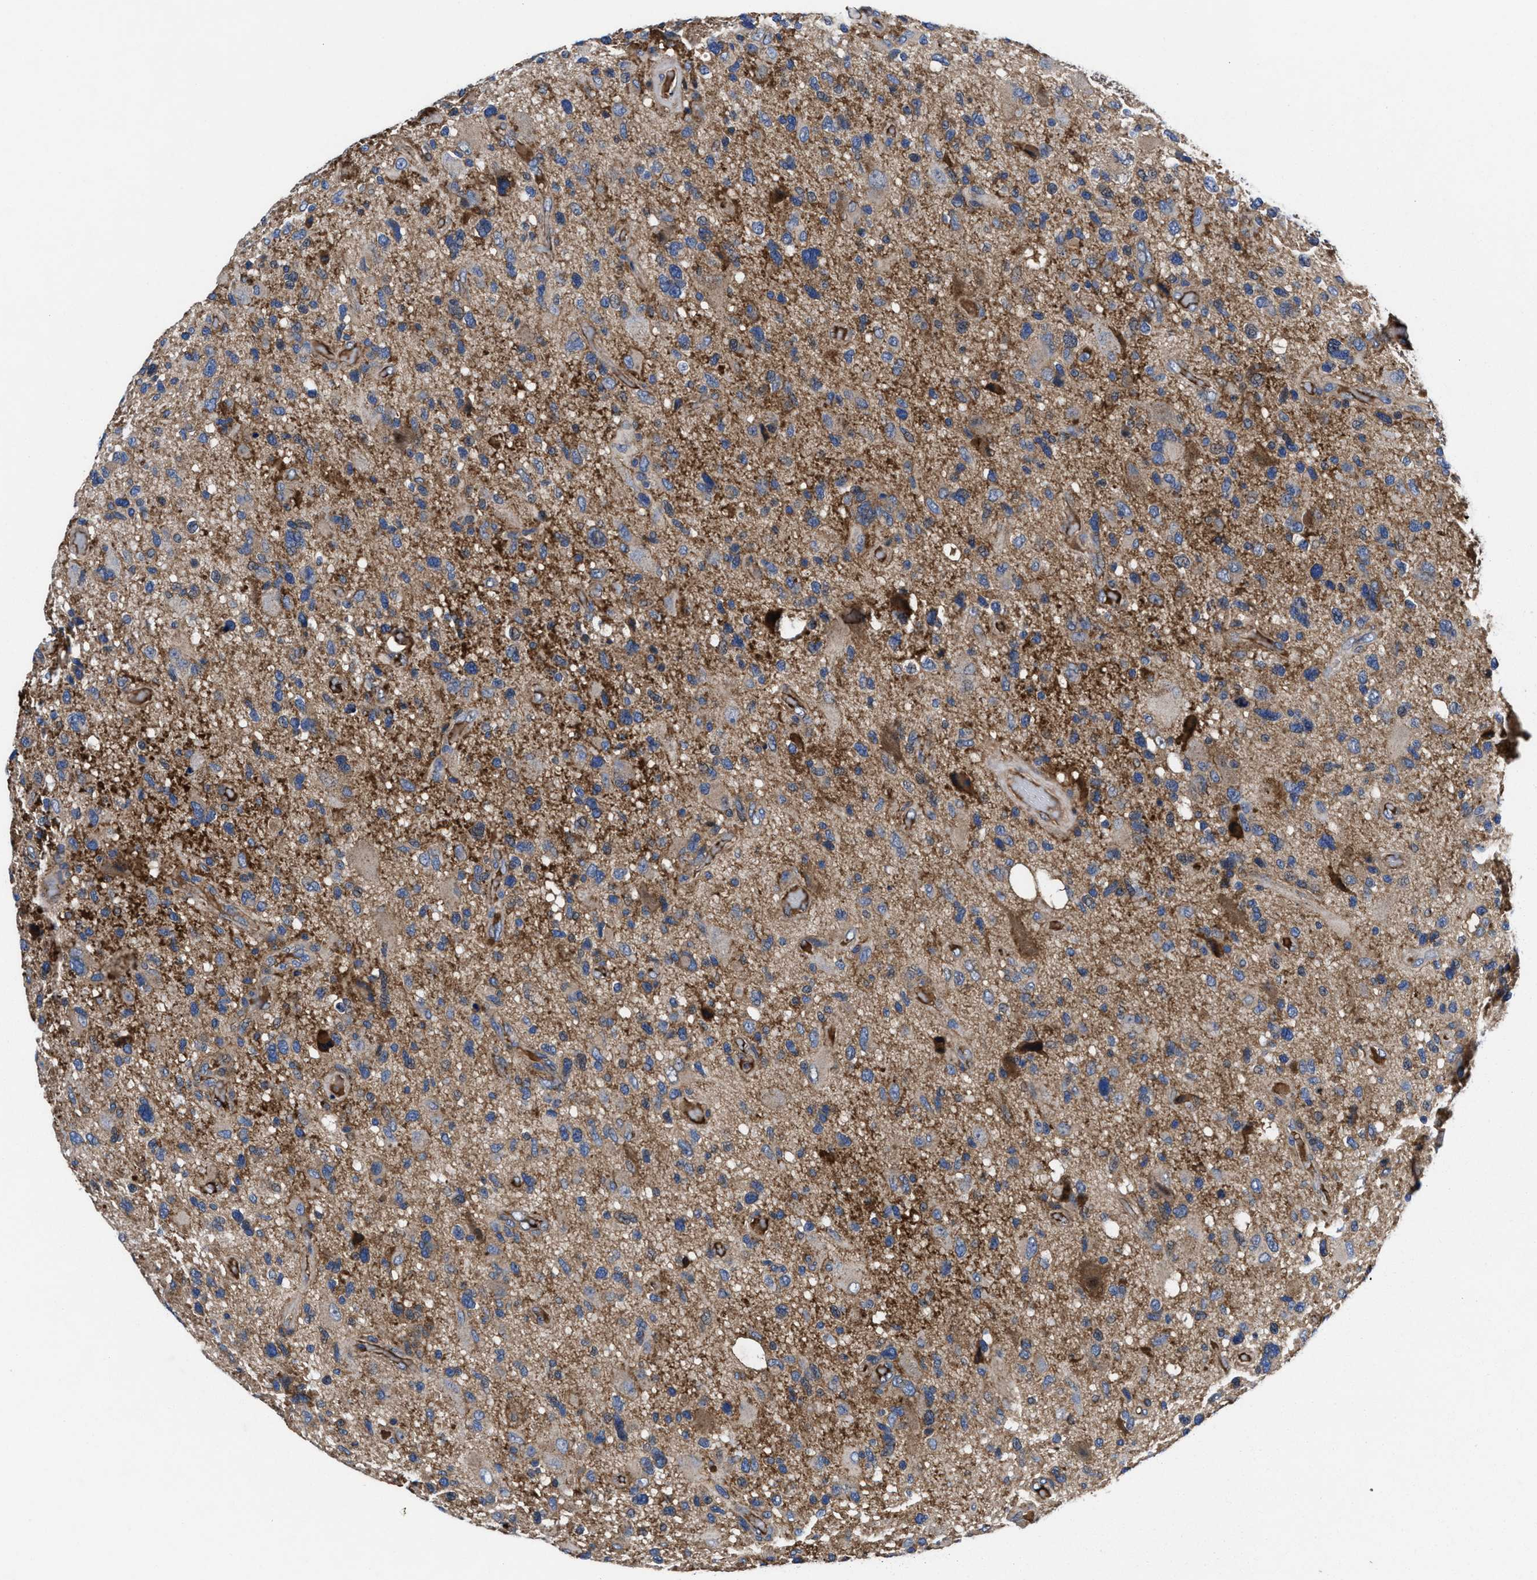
{"staining": {"intensity": "weak", "quantity": "<25%", "location": "cytoplasmic/membranous"}, "tissue": "glioma", "cell_type": "Tumor cells", "image_type": "cancer", "snomed": [{"axis": "morphology", "description": "Glioma, malignant, High grade"}, {"axis": "topography", "description": "Brain"}], "caption": "Human malignant glioma (high-grade) stained for a protein using IHC shows no expression in tumor cells.", "gene": "DHRS13", "patient": {"sex": "male", "age": 33}}